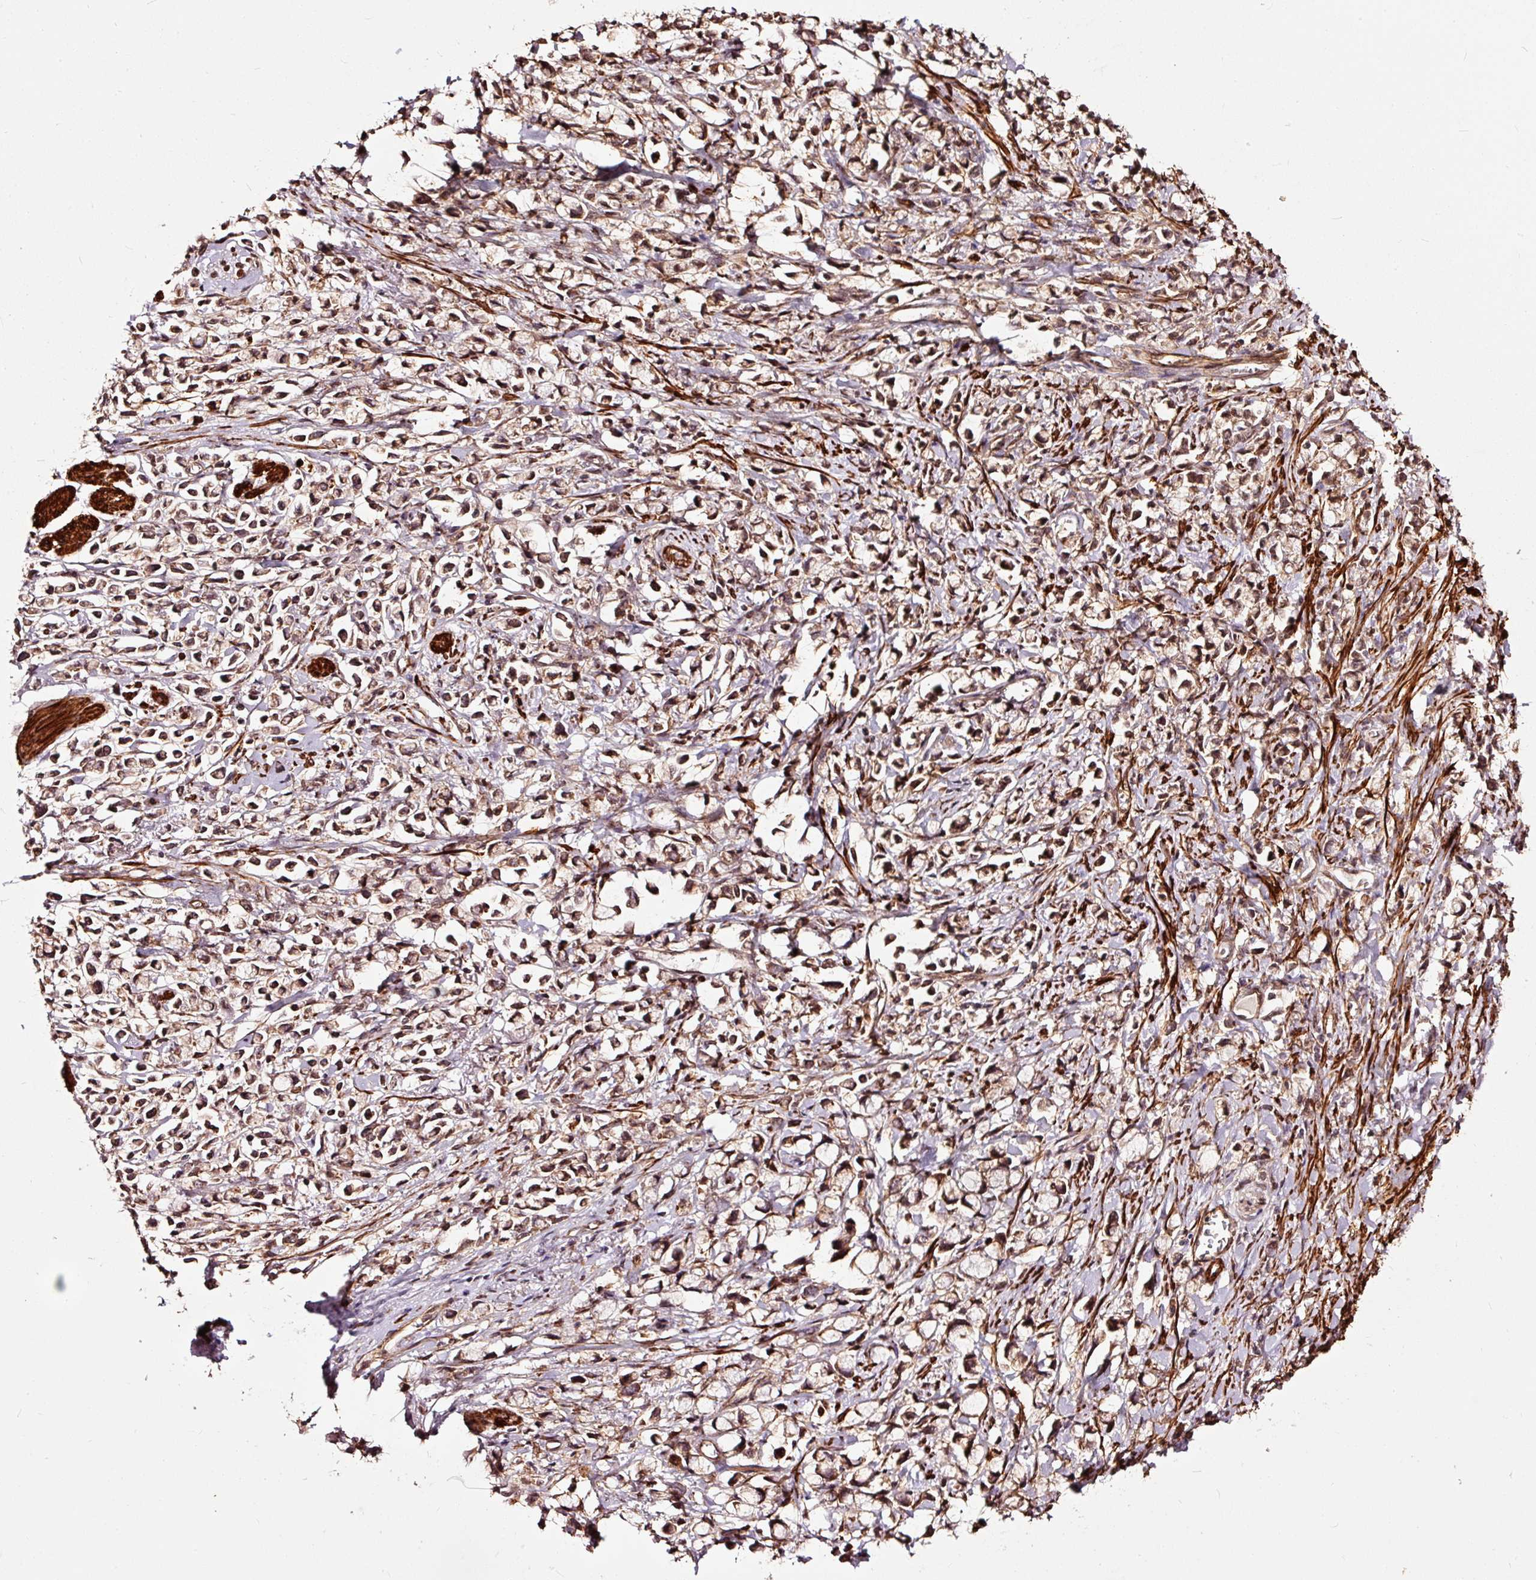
{"staining": {"intensity": "moderate", "quantity": ">75%", "location": "nuclear"}, "tissue": "stomach cancer", "cell_type": "Tumor cells", "image_type": "cancer", "snomed": [{"axis": "morphology", "description": "Adenocarcinoma, NOS"}, {"axis": "topography", "description": "Stomach"}], "caption": "A medium amount of moderate nuclear staining is seen in approximately >75% of tumor cells in stomach cancer tissue.", "gene": "TPM1", "patient": {"sex": "female", "age": 81}}